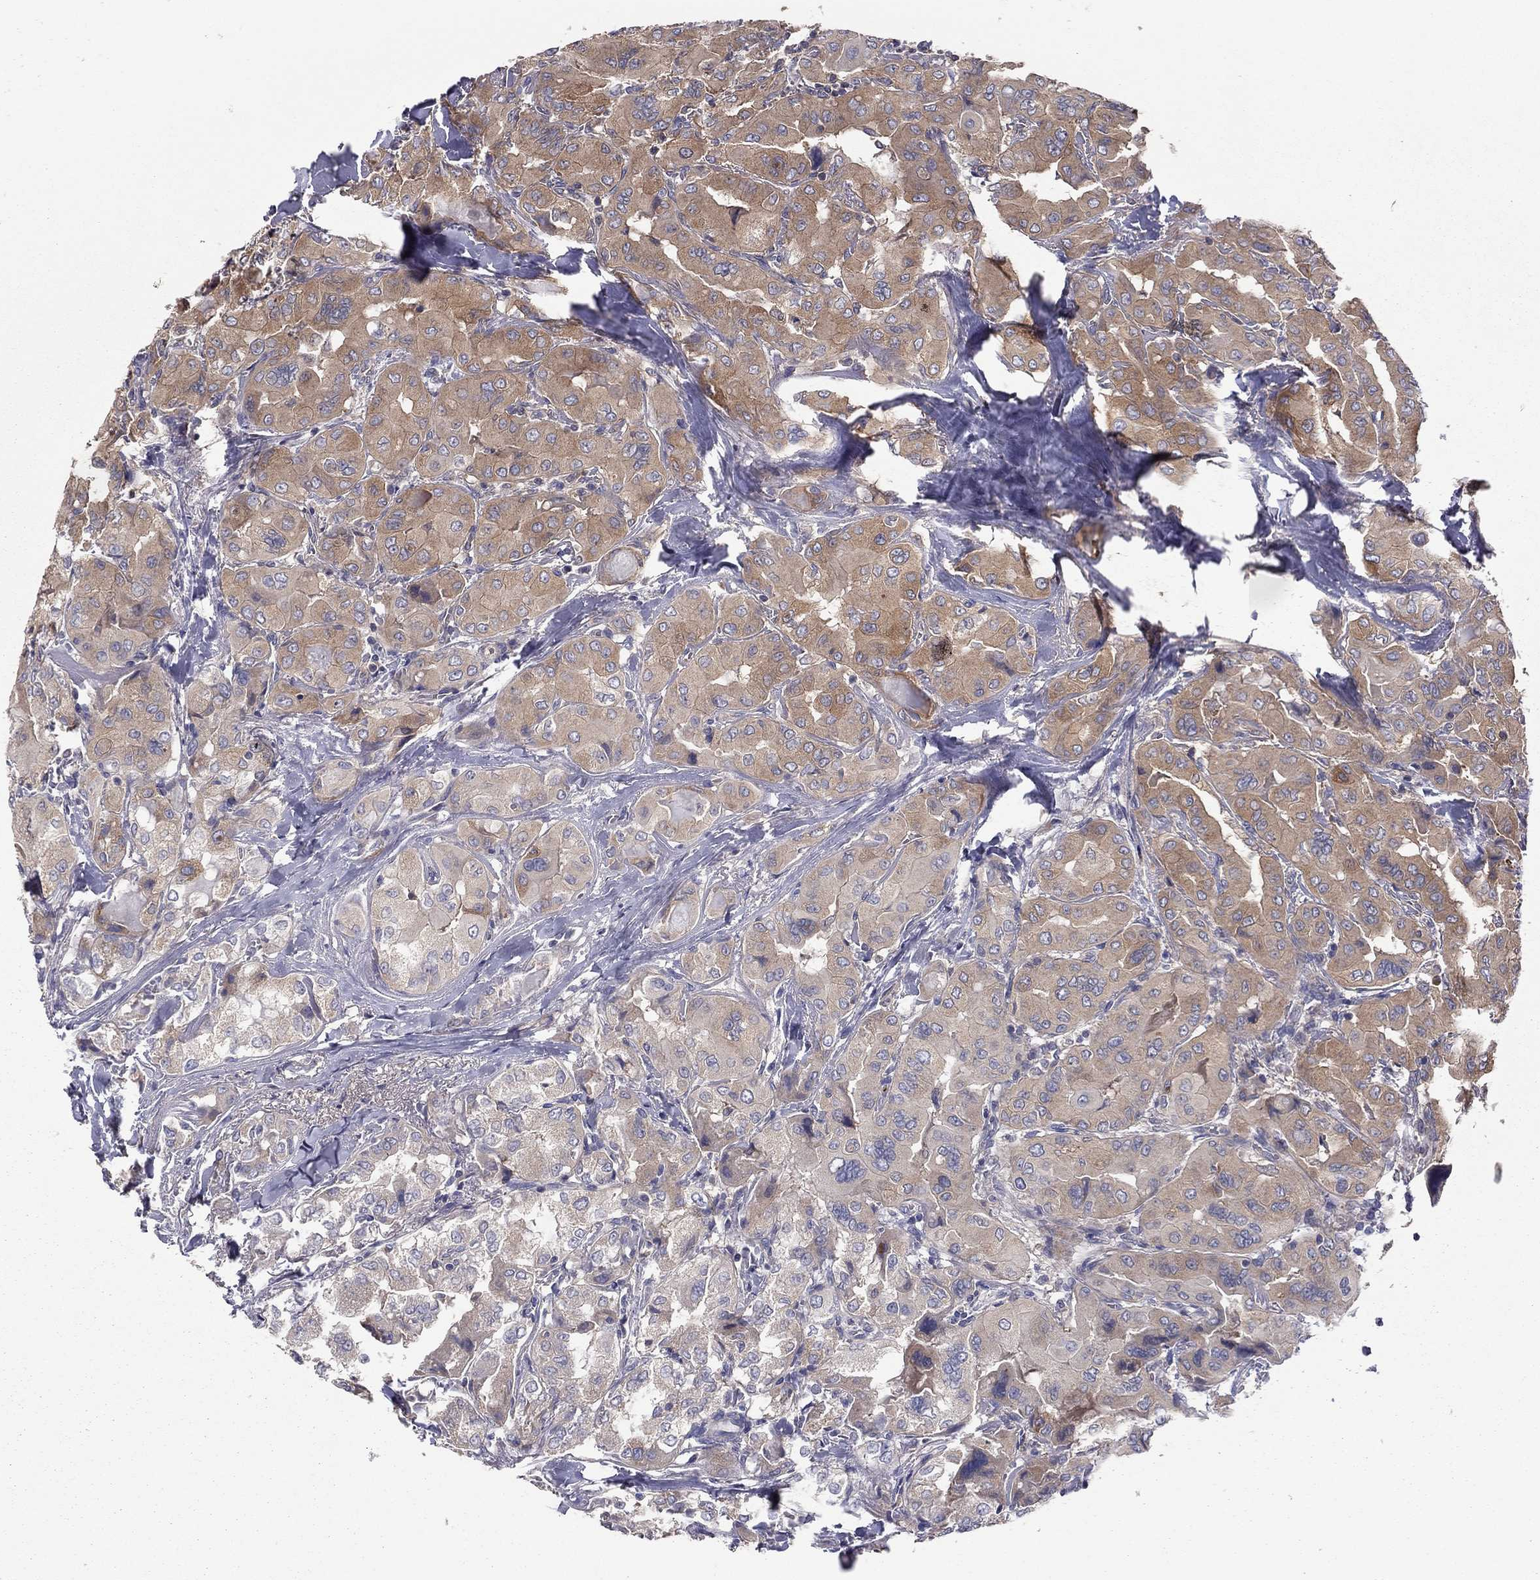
{"staining": {"intensity": "moderate", "quantity": "<25%", "location": "cytoplasmic/membranous"}, "tissue": "thyroid cancer", "cell_type": "Tumor cells", "image_type": "cancer", "snomed": [{"axis": "morphology", "description": "Normal tissue, NOS"}, {"axis": "morphology", "description": "Papillary adenocarcinoma, NOS"}, {"axis": "topography", "description": "Thyroid gland"}], "caption": "This micrograph shows IHC staining of thyroid cancer (papillary adenocarcinoma), with low moderate cytoplasmic/membranous staining in approximately <25% of tumor cells.", "gene": "RNF123", "patient": {"sex": "female", "age": 66}}